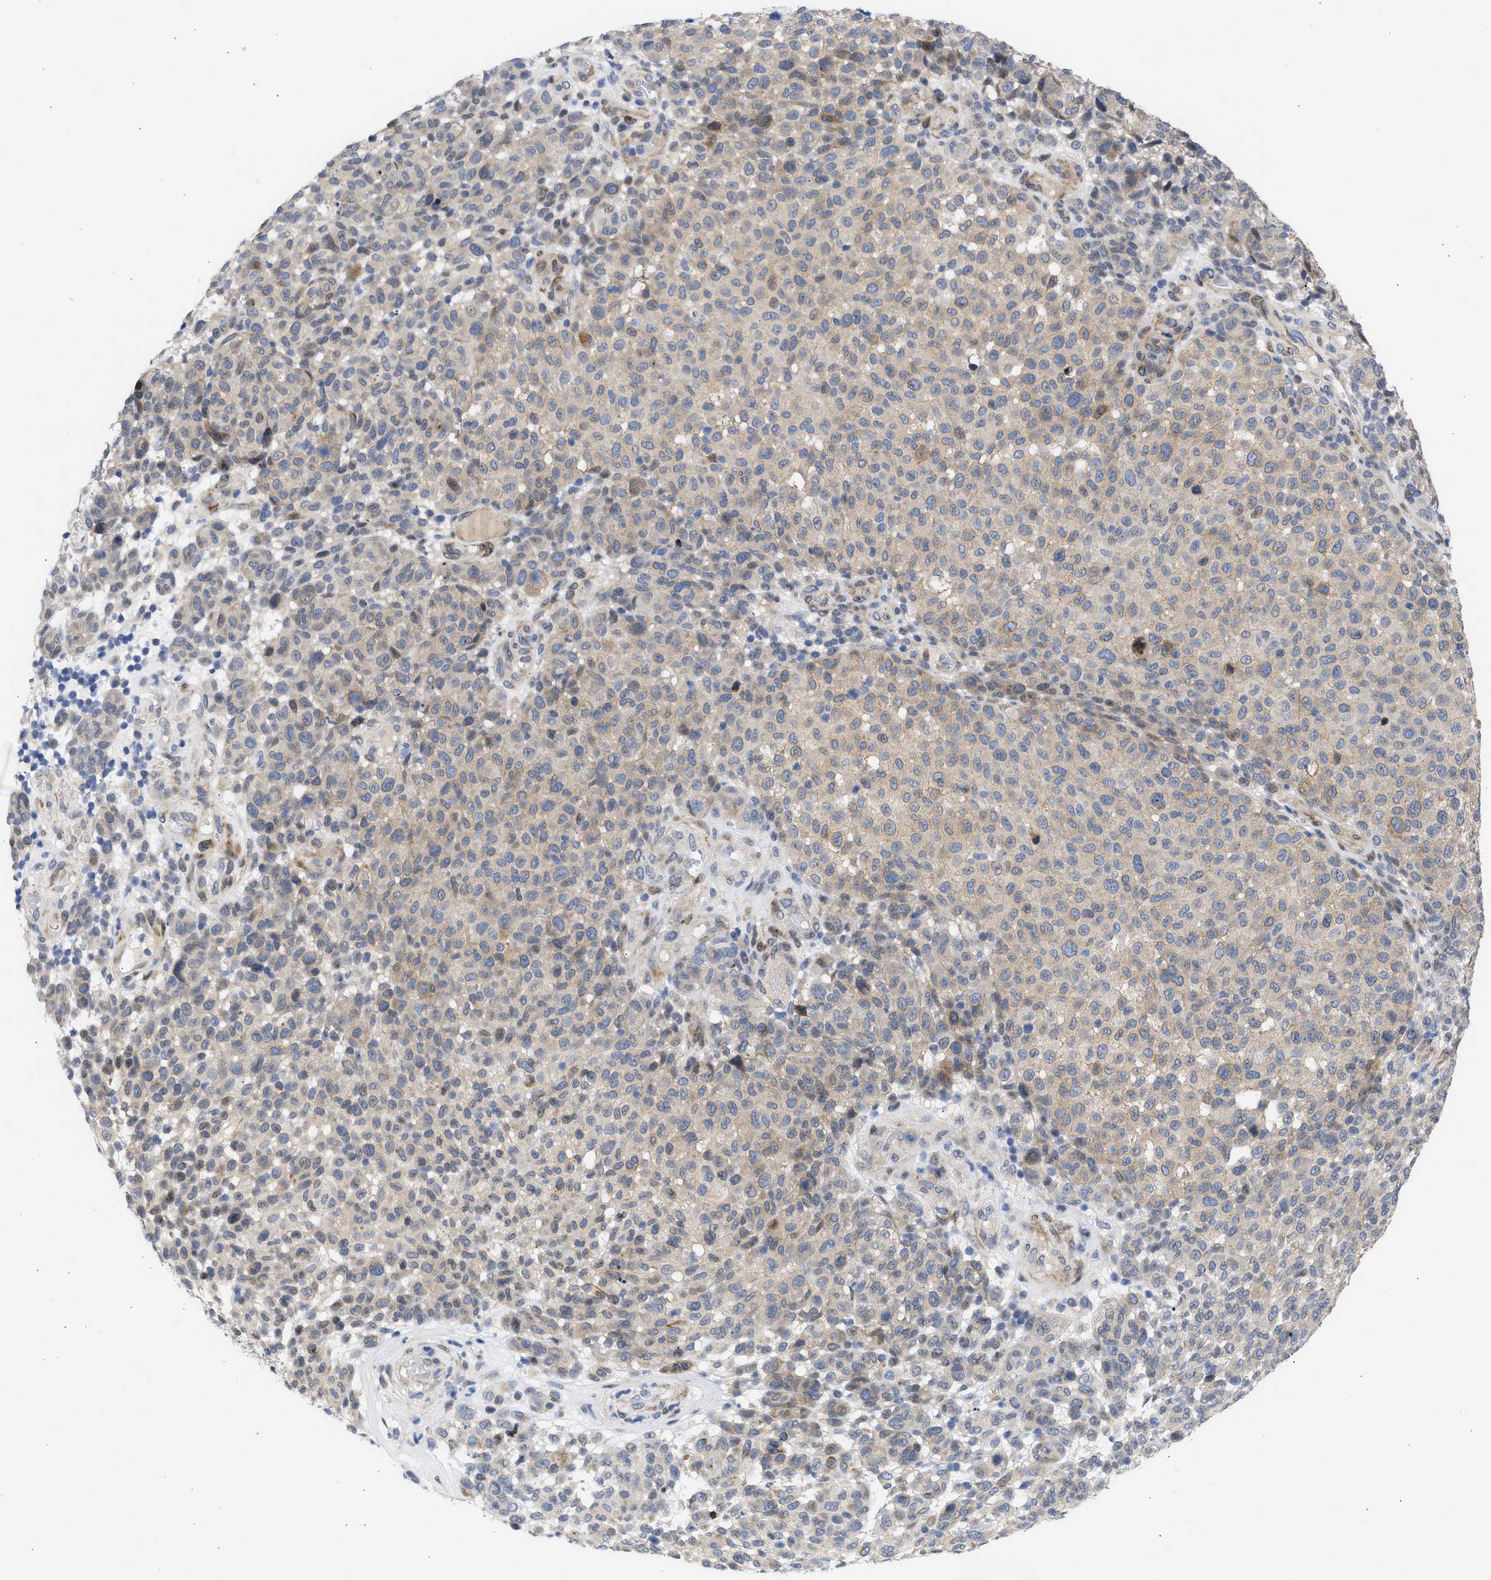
{"staining": {"intensity": "weak", "quantity": "25%-75%", "location": "cytoplasmic/membranous,nuclear"}, "tissue": "melanoma", "cell_type": "Tumor cells", "image_type": "cancer", "snomed": [{"axis": "morphology", "description": "Malignant melanoma, NOS"}, {"axis": "topography", "description": "Skin"}], "caption": "About 25%-75% of tumor cells in human malignant melanoma show weak cytoplasmic/membranous and nuclear protein positivity as visualized by brown immunohistochemical staining.", "gene": "NUP35", "patient": {"sex": "male", "age": 59}}